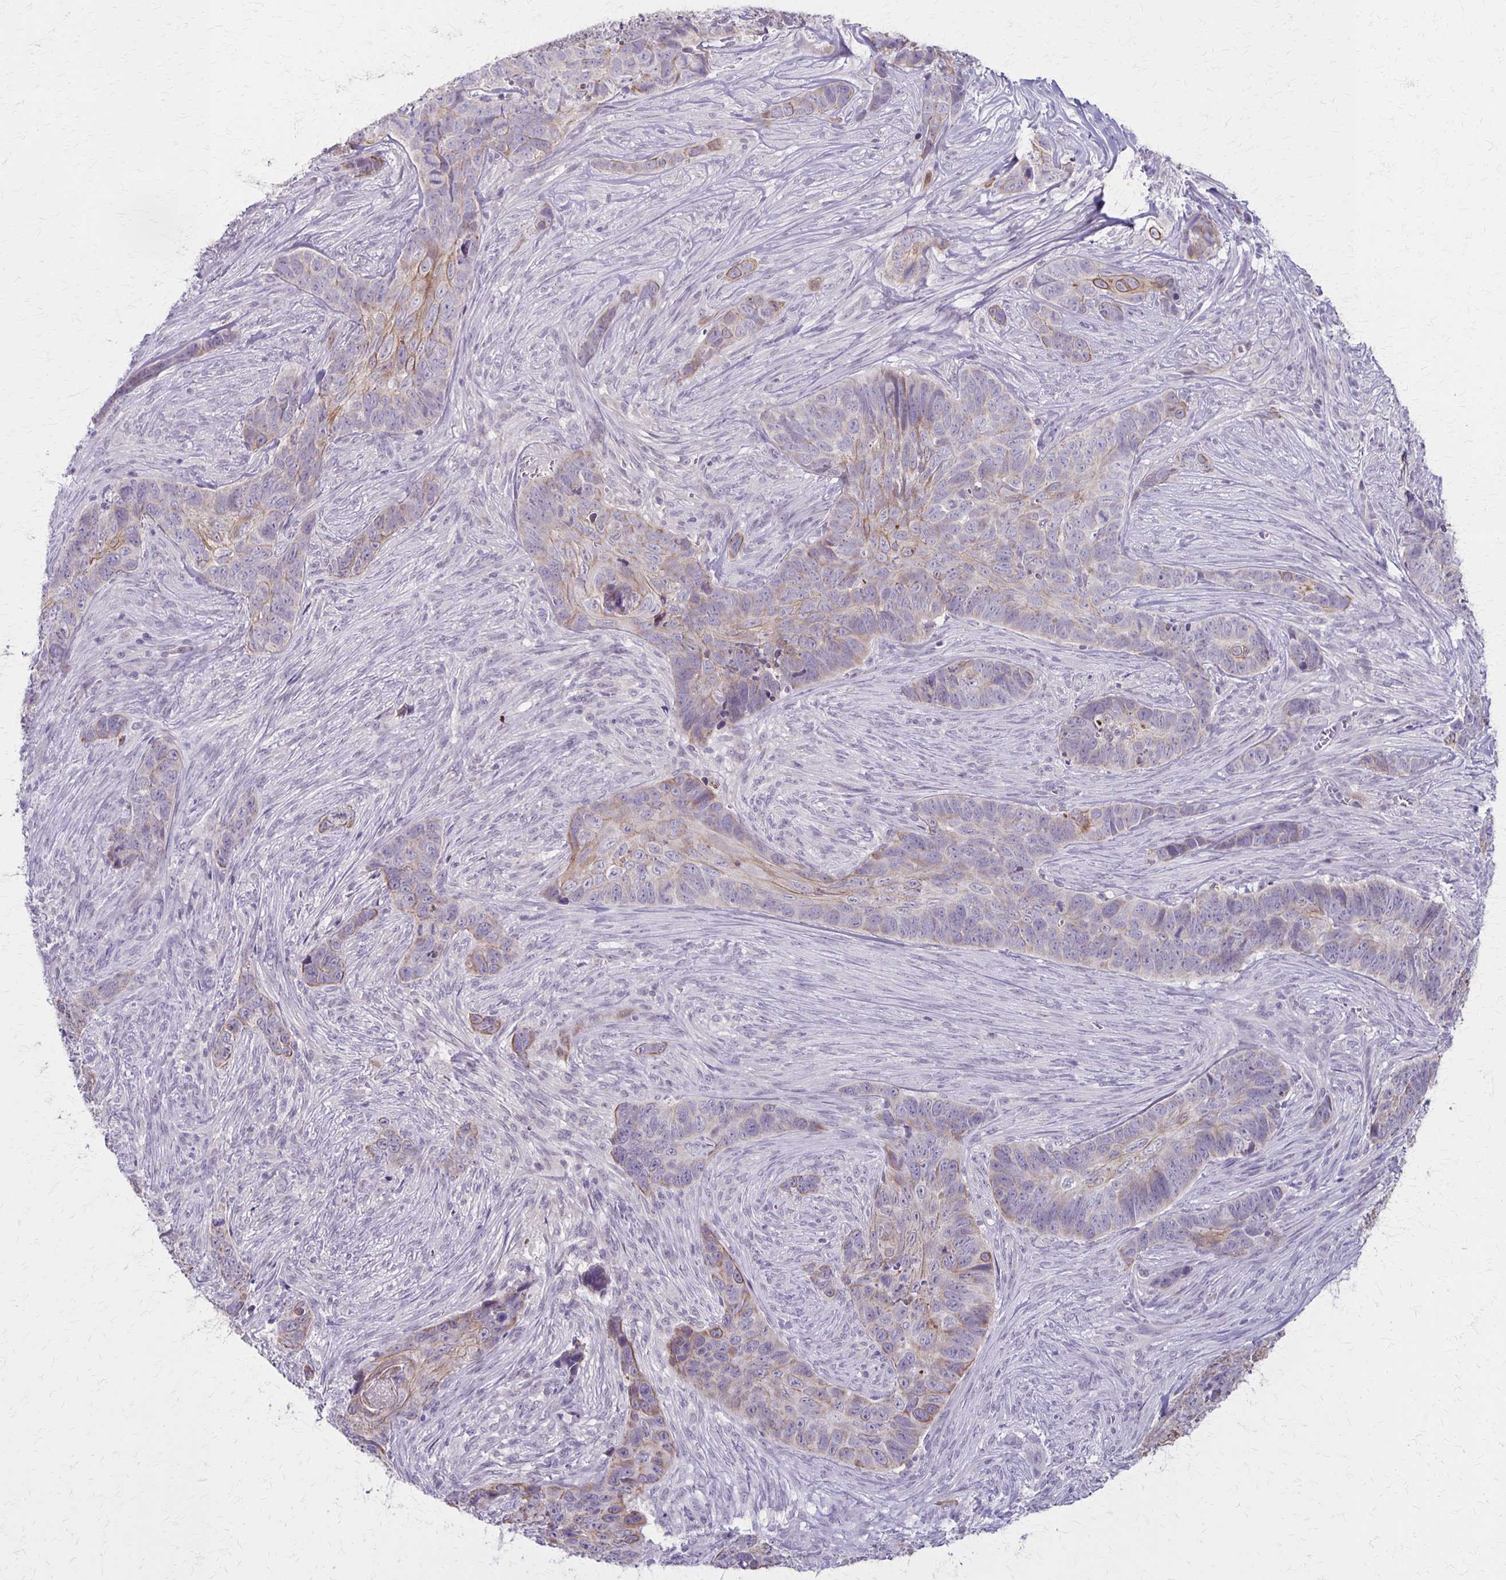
{"staining": {"intensity": "weak", "quantity": "<25%", "location": "cytoplasmic/membranous"}, "tissue": "skin cancer", "cell_type": "Tumor cells", "image_type": "cancer", "snomed": [{"axis": "morphology", "description": "Basal cell carcinoma"}, {"axis": "topography", "description": "Skin"}], "caption": "IHC histopathology image of neoplastic tissue: human skin cancer (basal cell carcinoma) stained with DAB (3,3'-diaminobenzidine) exhibits no significant protein staining in tumor cells.", "gene": "SLC35E2B", "patient": {"sex": "female", "age": 82}}